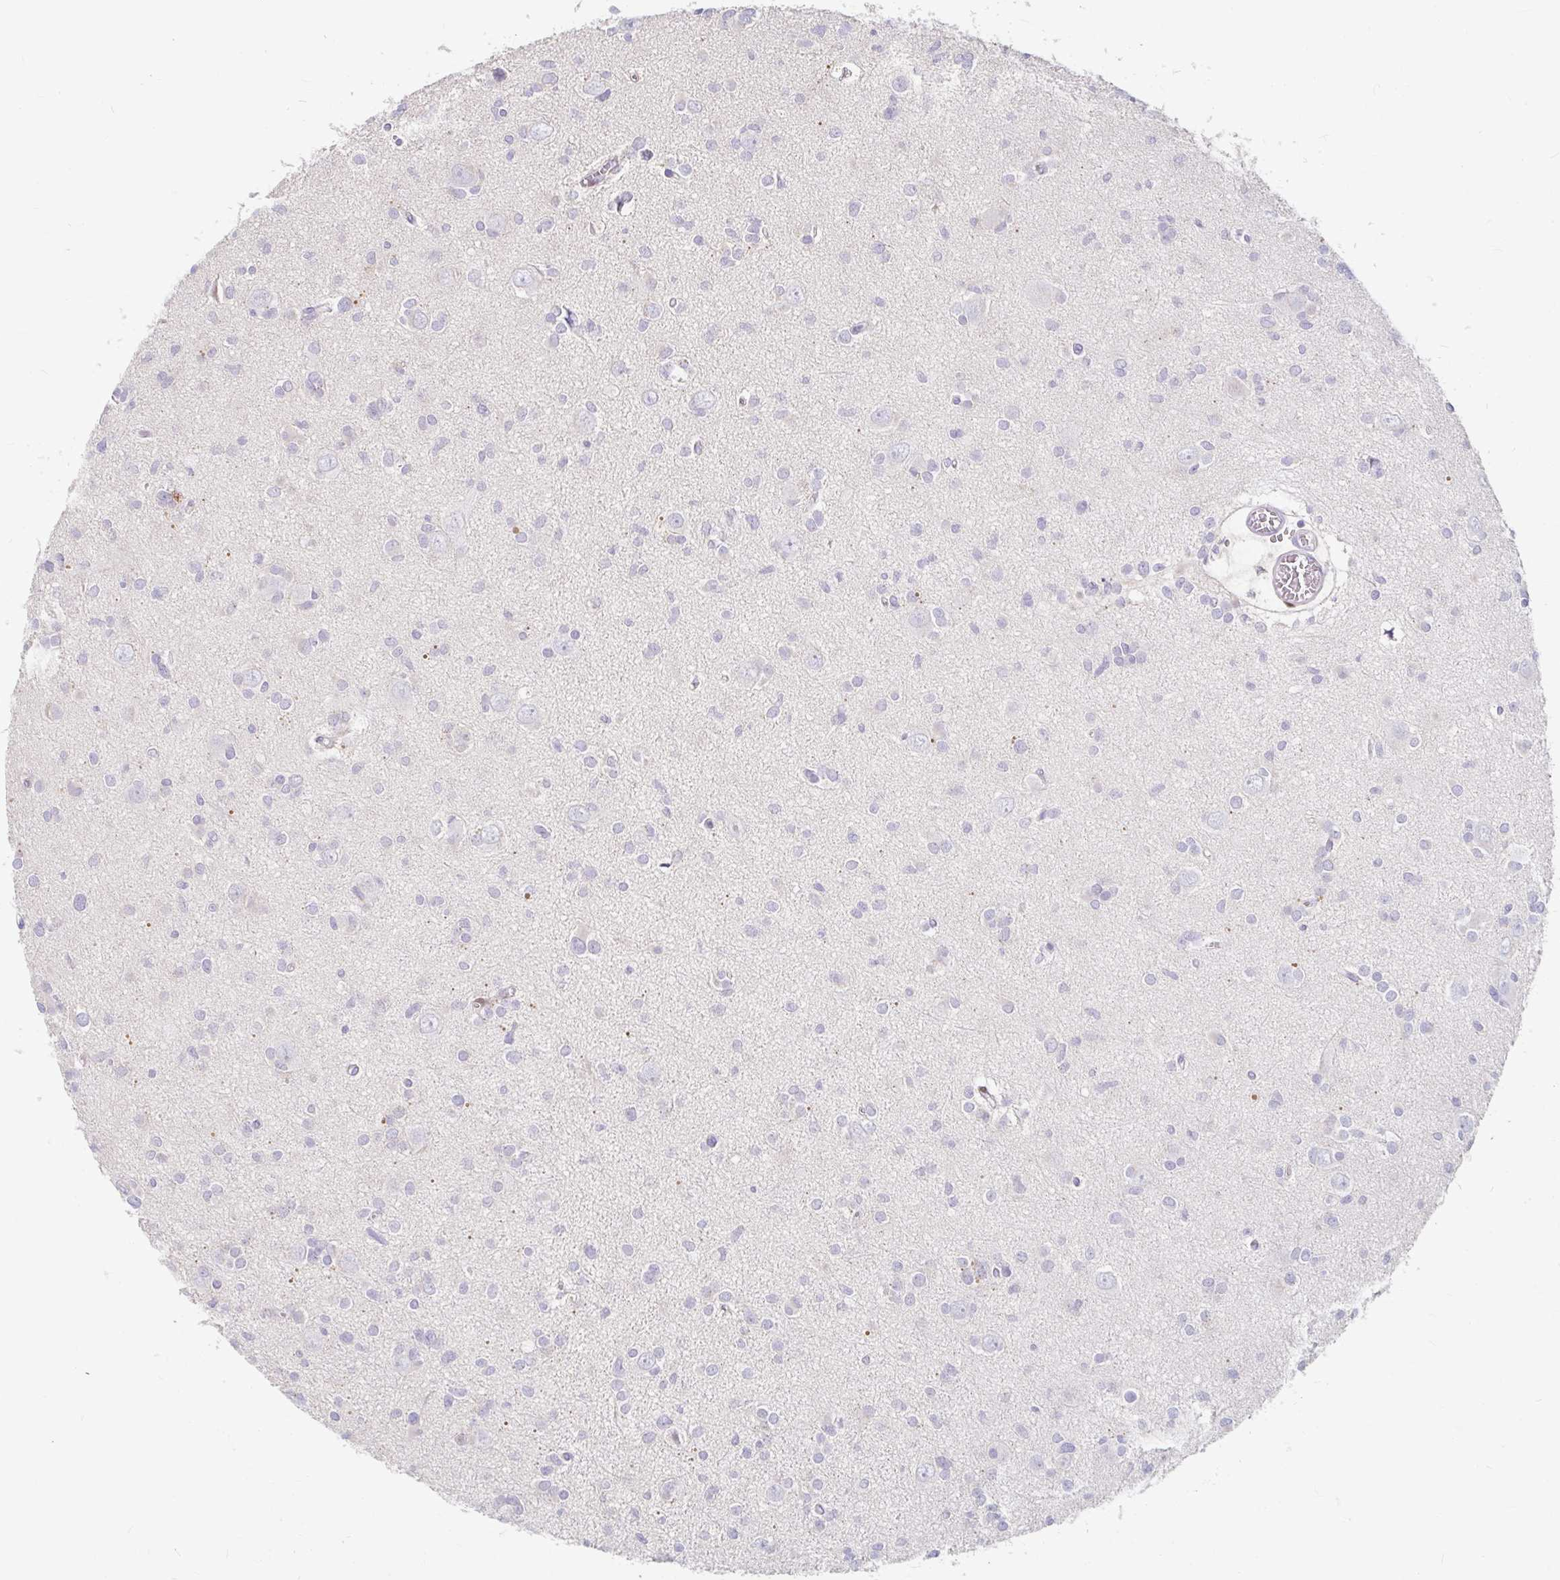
{"staining": {"intensity": "negative", "quantity": "none", "location": "none"}, "tissue": "glioma", "cell_type": "Tumor cells", "image_type": "cancer", "snomed": [{"axis": "morphology", "description": "Glioma, malignant, High grade"}, {"axis": "topography", "description": "Brain"}], "caption": "Immunohistochemical staining of human glioma reveals no significant expression in tumor cells.", "gene": "ADH1A", "patient": {"sex": "male", "age": 23}}